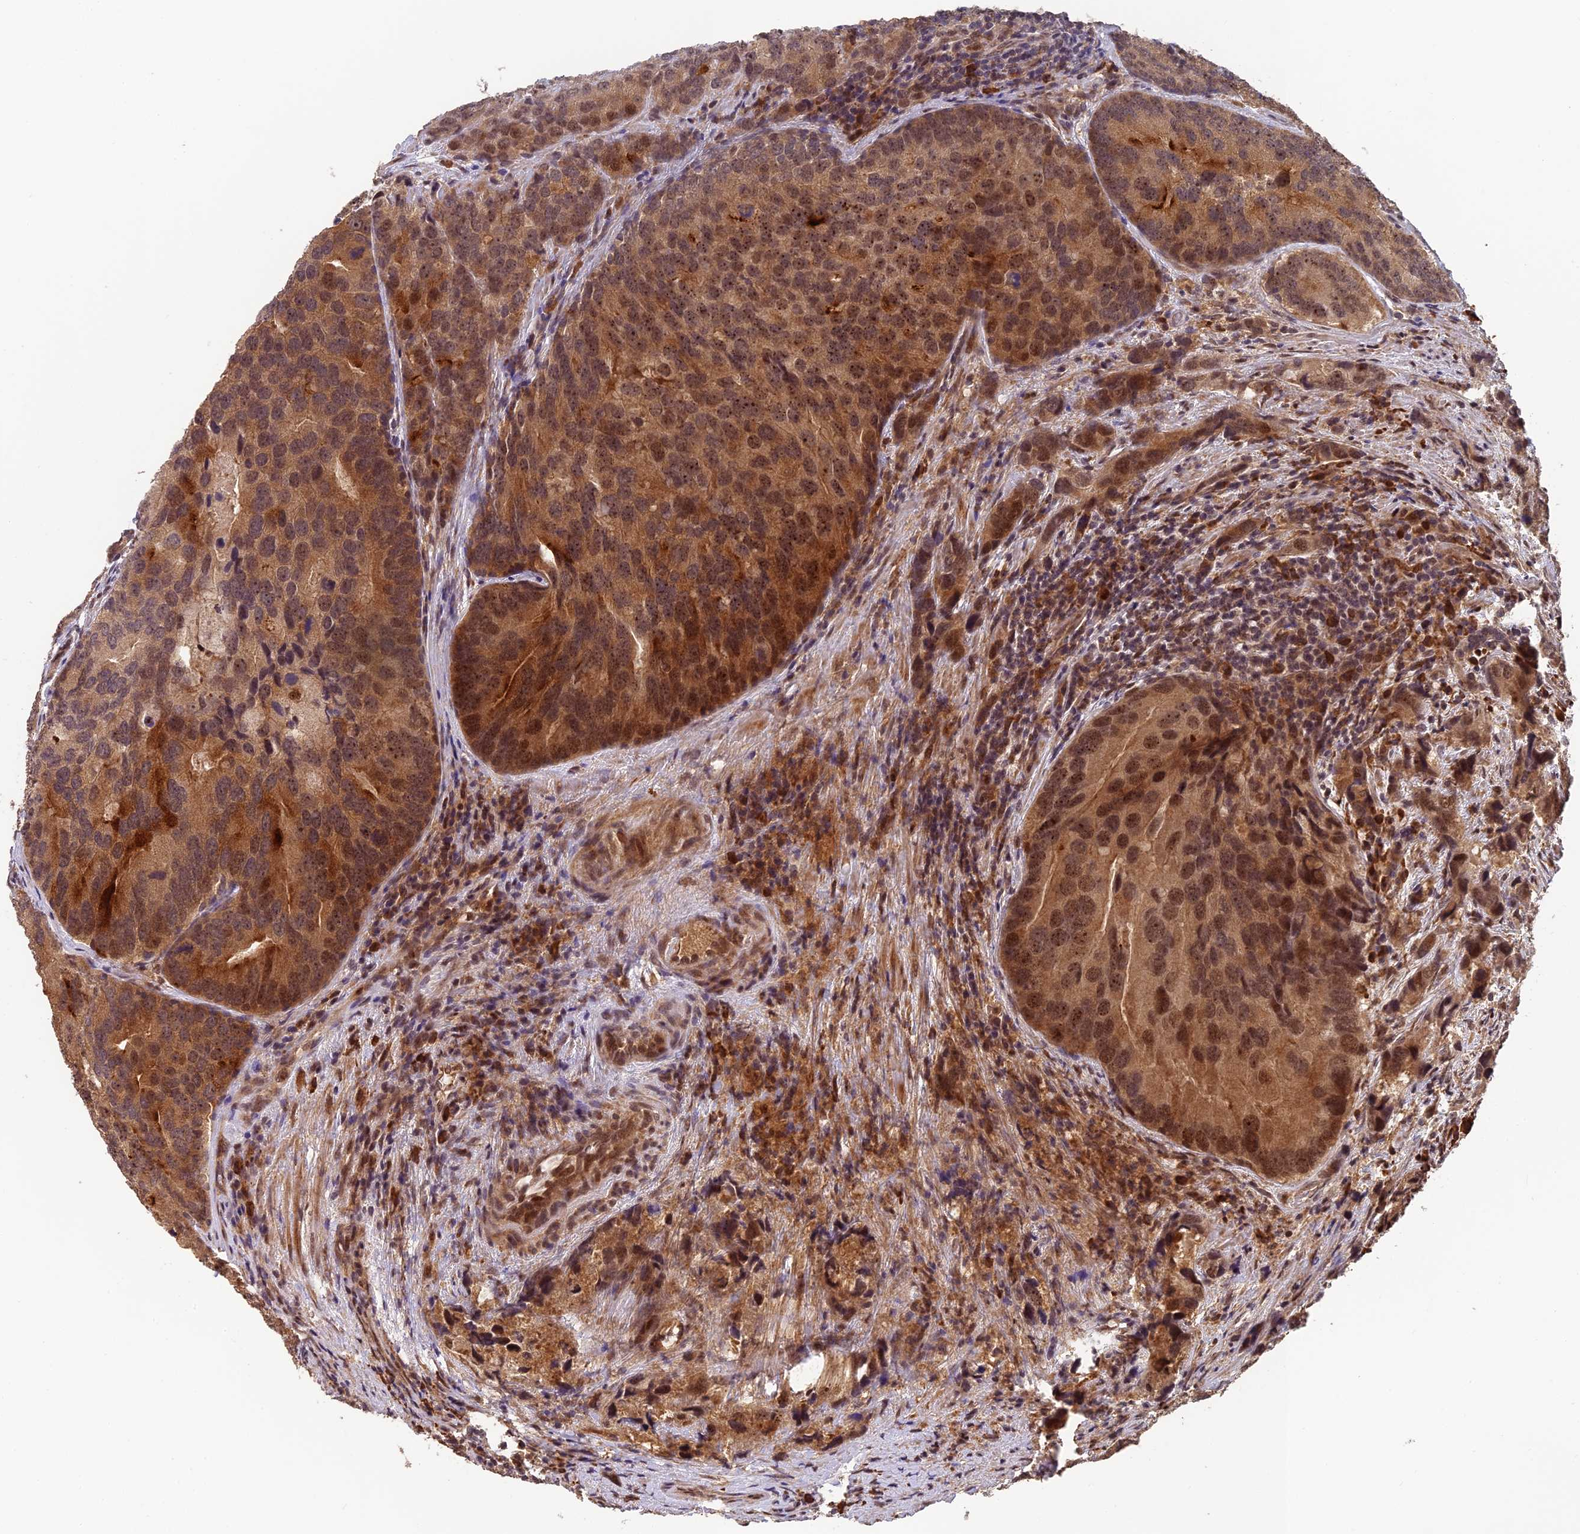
{"staining": {"intensity": "moderate", "quantity": ">75%", "location": "cytoplasmic/membranous,nuclear"}, "tissue": "prostate cancer", "cell_type": "Tumor cells", "image_type": "cancer", "snomed": [{"axis": "morphology", "description": "Adenocarcinoma, High grade"}, {"axis": "topography", "description": "Prostate"}], "caption": "Human prostate cancer (high-grade adenocarcinoma) stained with a brown dye shows moderate cytoplasmic/membranous and nuclear positive expression in approximately >75% of tumor cells.", "gene": "OSBPL1A", "patient": {"sex": "male", "age": 62}}